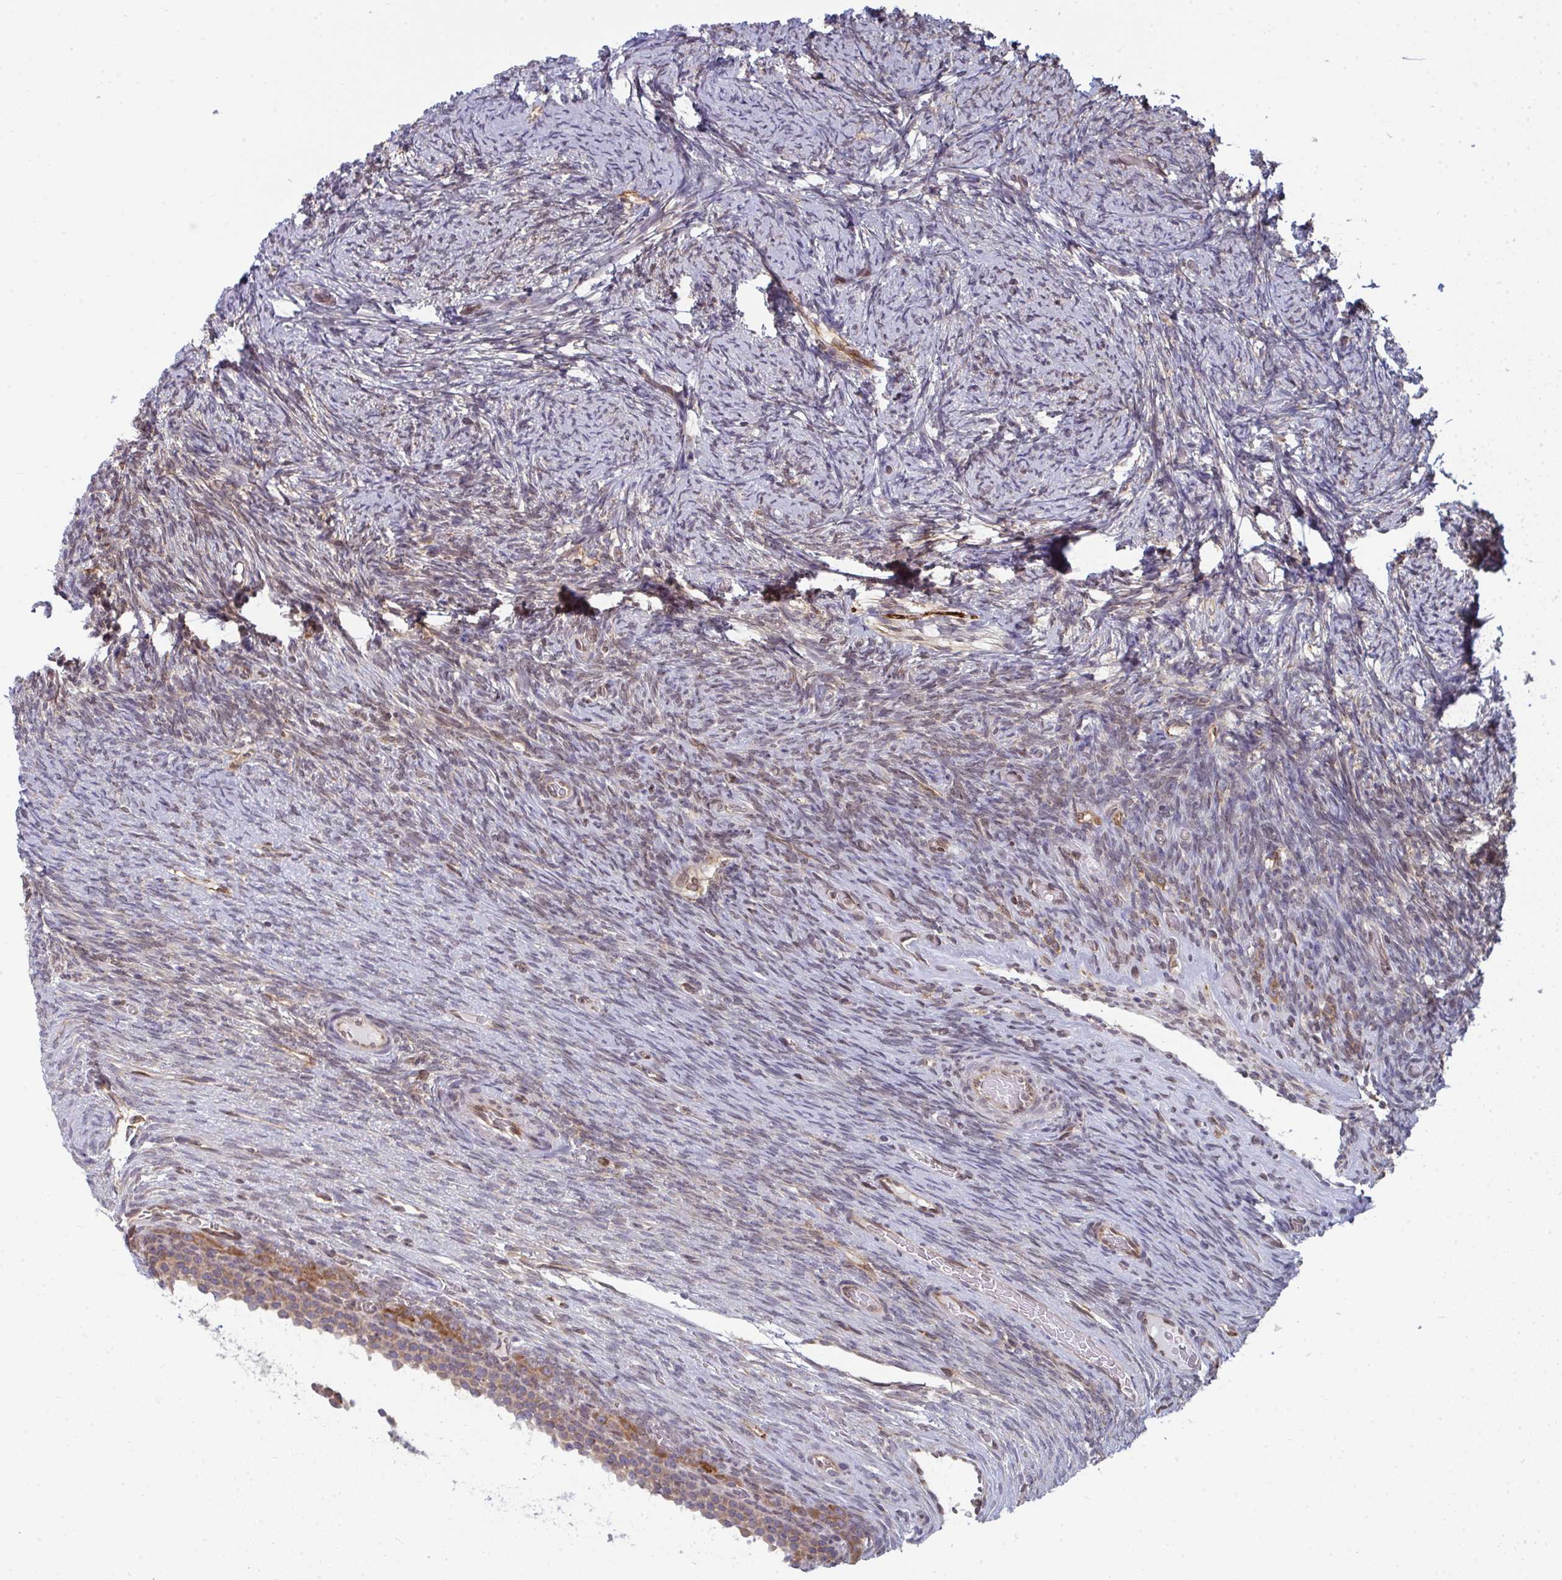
{"staining": {"intensity": "weak", "quantity": "25%-75%", "location": "cytoplasmic/membranous"}, "tissue": "ovary", "cell_type": "Ovarian stroma cells", "image_type": "normal", "snomed": [{"axis": "morphology", "description": "Normal tissue, NOS"}, {"axis": "topography", "description": "Ovary"}], "caption": "Protein expression analysis of normal ovary exhibits weak cytoplasmic/membranous positivity in approximately 25%-75% of ovarian stroma cells. (DAB = brown stain, brightfield microscopy at high magnification).", "gene": "LYSMD4", "patient": {"sex": "female", "age": 34}}